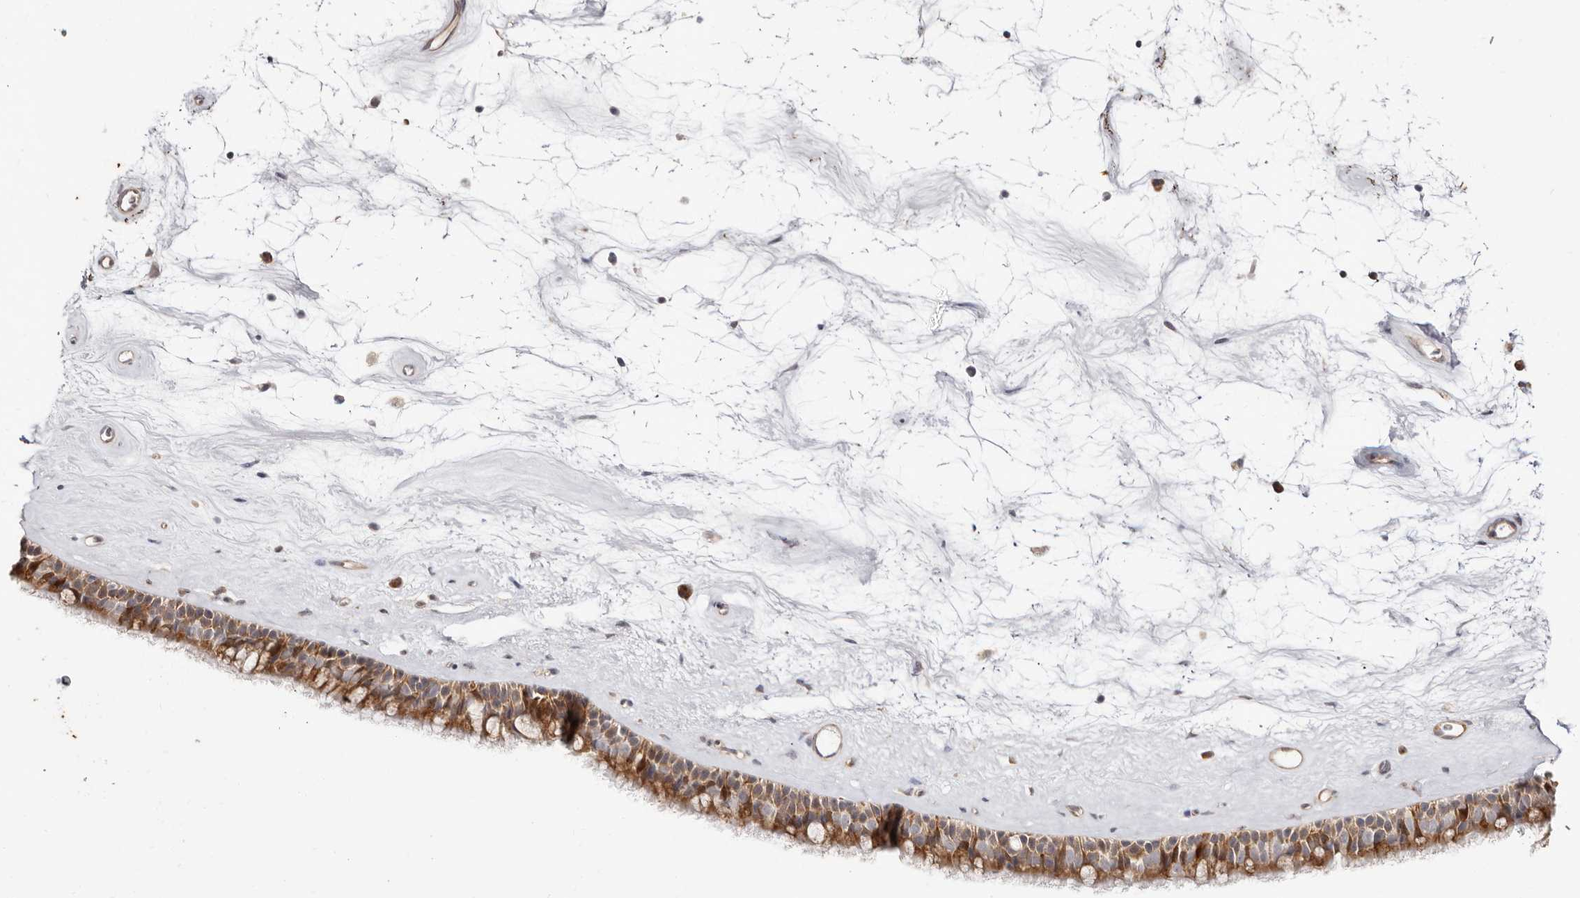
{"staining": {"intensity": "moderate", "quantity": ">75%", "location": "cytoplasmic/membranous"}, "tissue": "nasopharynx", "cell_type": "Respiratory epithelial cells", "image_type": "normal", "snomed": [{"axis": "morphology", "description": "Normal tissue, NOS"}, {"axis": "topography", "description": "Nasopharynx"}], "caption": "High-power microscopy captured an immunohistochemistry photomicrograph of unremarkable nasopharynx, revealing moderate cytoplasmic/membranous positivity in approximately >75% of respiratory epithelial cells.", "gene": "BCL2L15", "patient": {"sex": "male", "age": 64}}